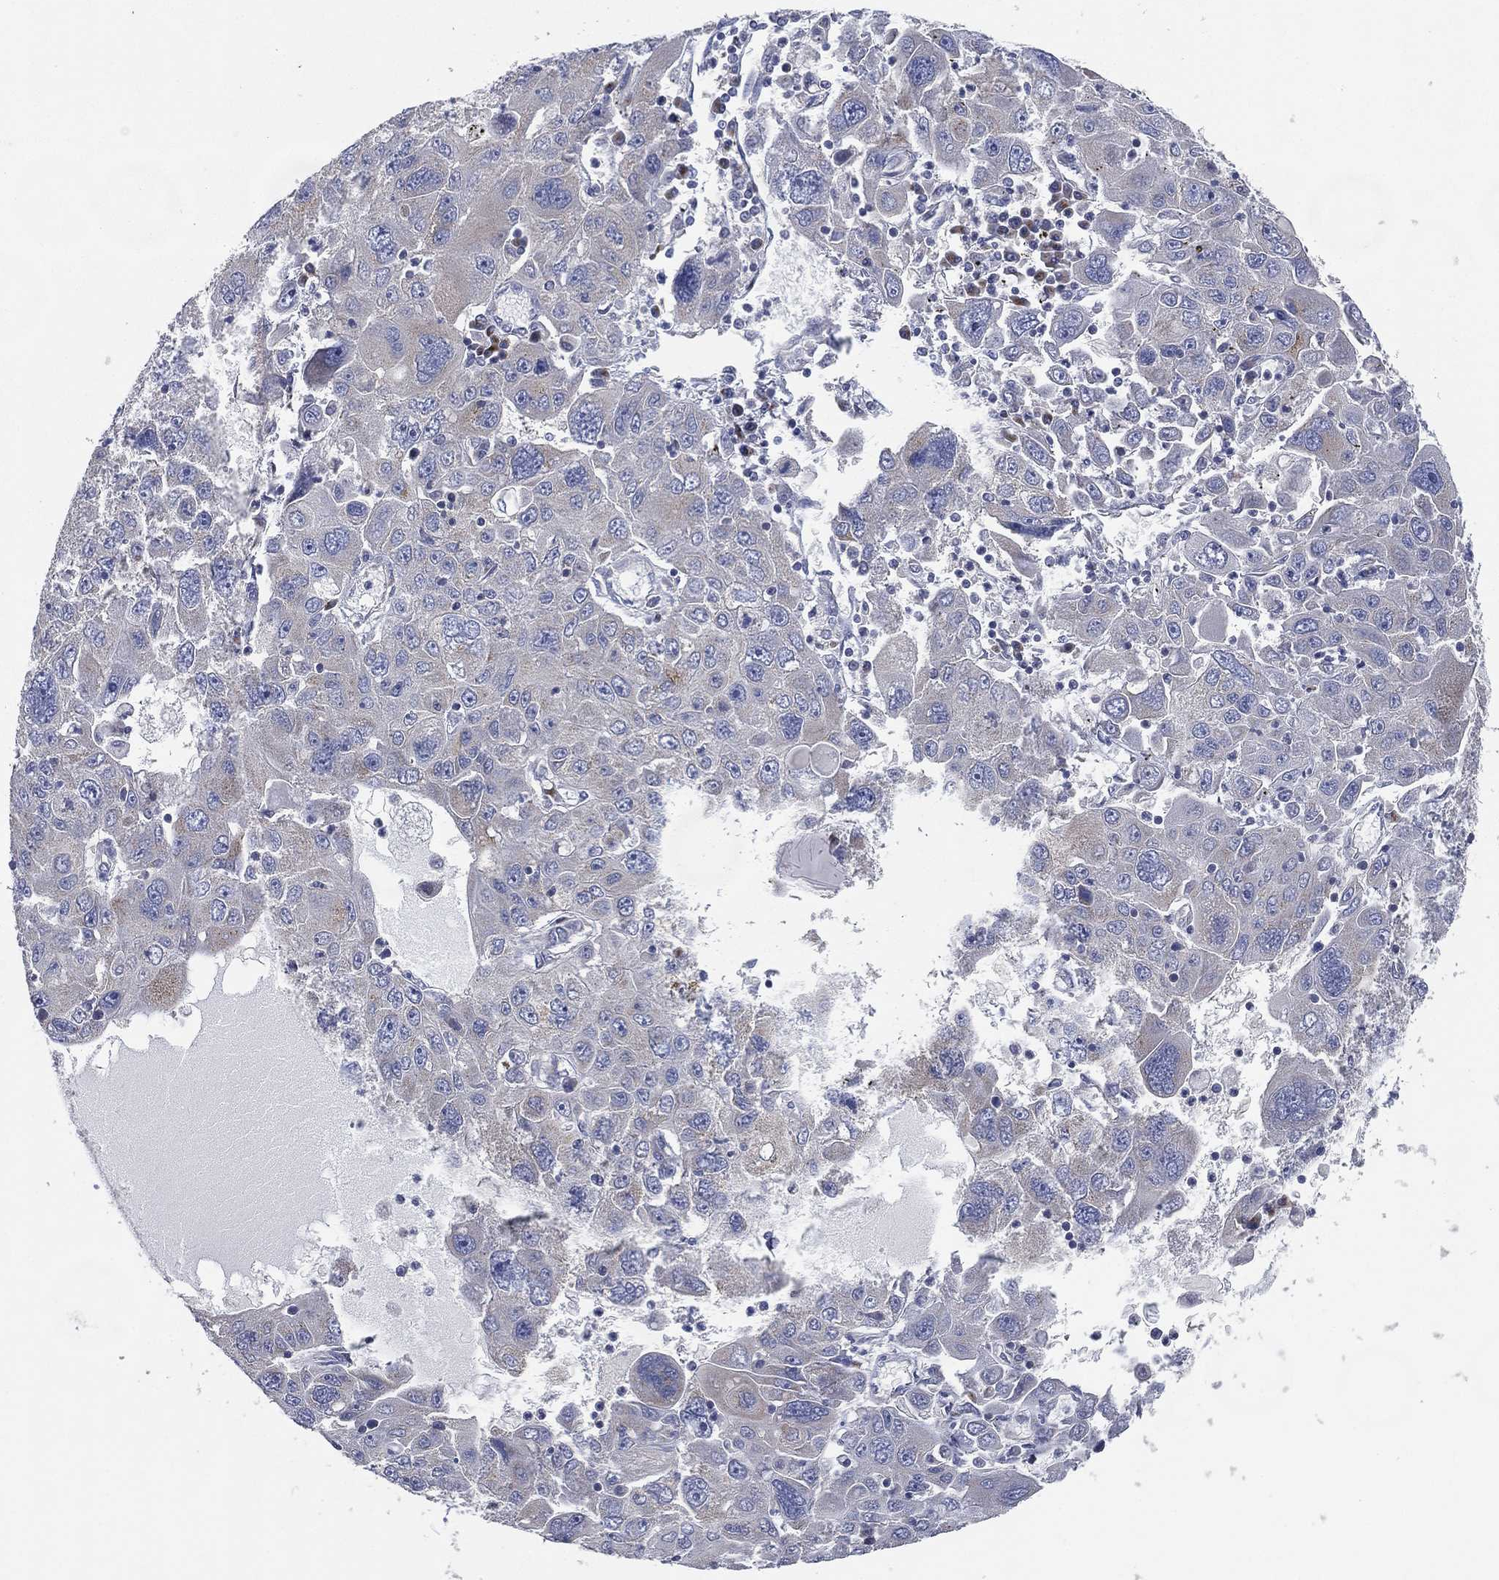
{"staining": {"intensity": "negative", "quantity": "none", "location": "none"}, "tissue": "stomach cancer", "cell_type": "Tumor cells", "image_type": "cancer", "snomed": [{"axis": "morphology", "description": "Adenocarcinoma, NOS"}, {"axis": "topography", "description": "Stomach"}], "caption": "Immunohistochemistry (IHC) histopathology image of stomach adenocarcinoma stained for a protein (brown), which reveals no positivity in tumor cells.", "gene": "ATP8A2", "patient": {"sex": "male", "age": 56}}